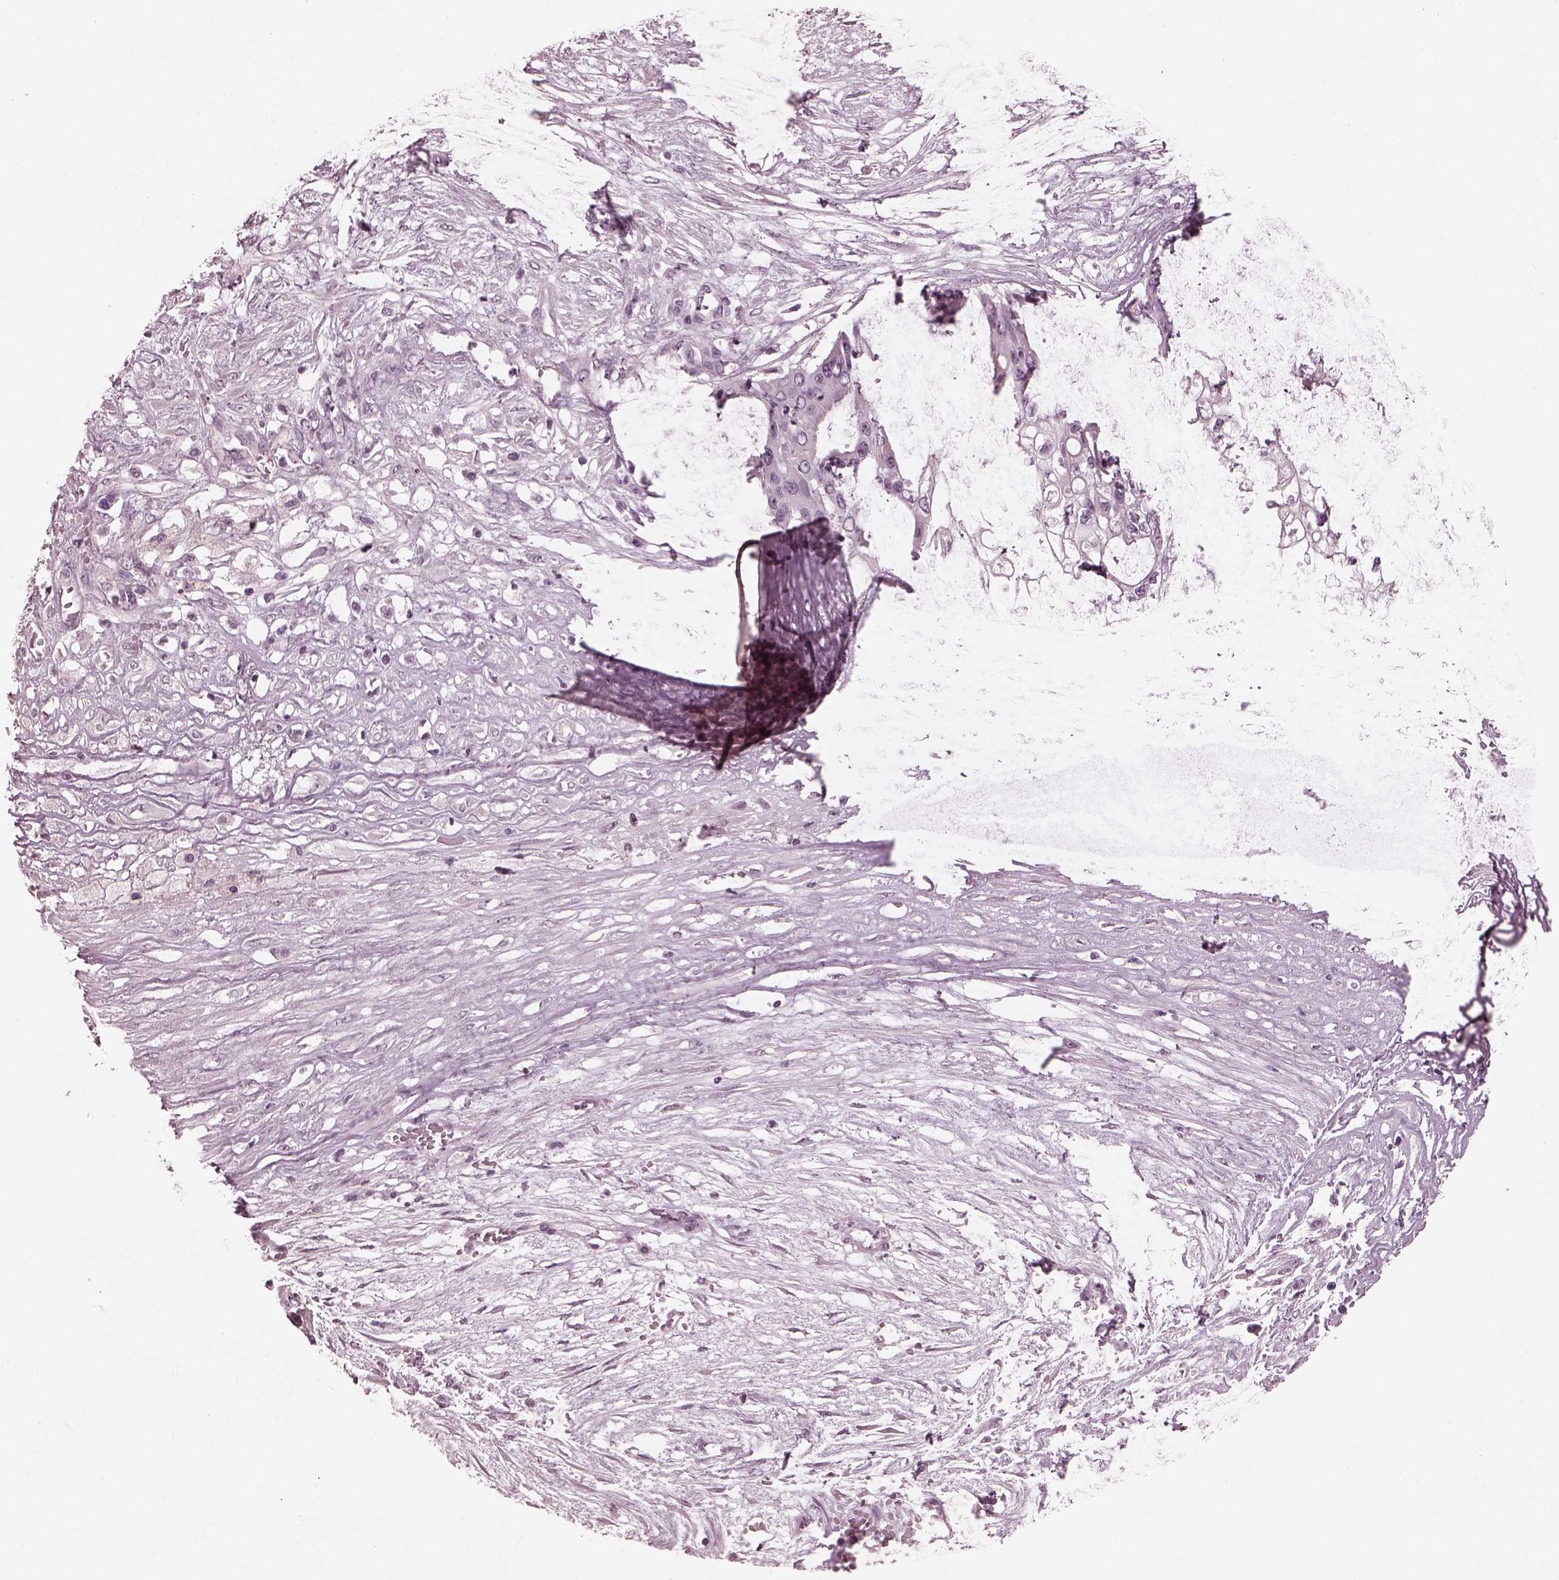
{"staining": {"intensity": "negative", "quantity": "none", "location": "none"}, "tissue": "ovarian cancer", "cell_type": "Tumor cells", "image_type": "cancer", "snomed": [{"axis": "morphology", "description": "Cystadenocarcinoma, serous, NOS"}, {"axis": "topography", "description": "Ovary"}], "caption": "High power microscopy image of an immunohistochemistry micrograph of ovarian cancer (serous cystadenocarcinoma), revealing no significant staining in tumor cells.", "gene": "OPTC", "patient": {"sex": "female", "age": 56}}